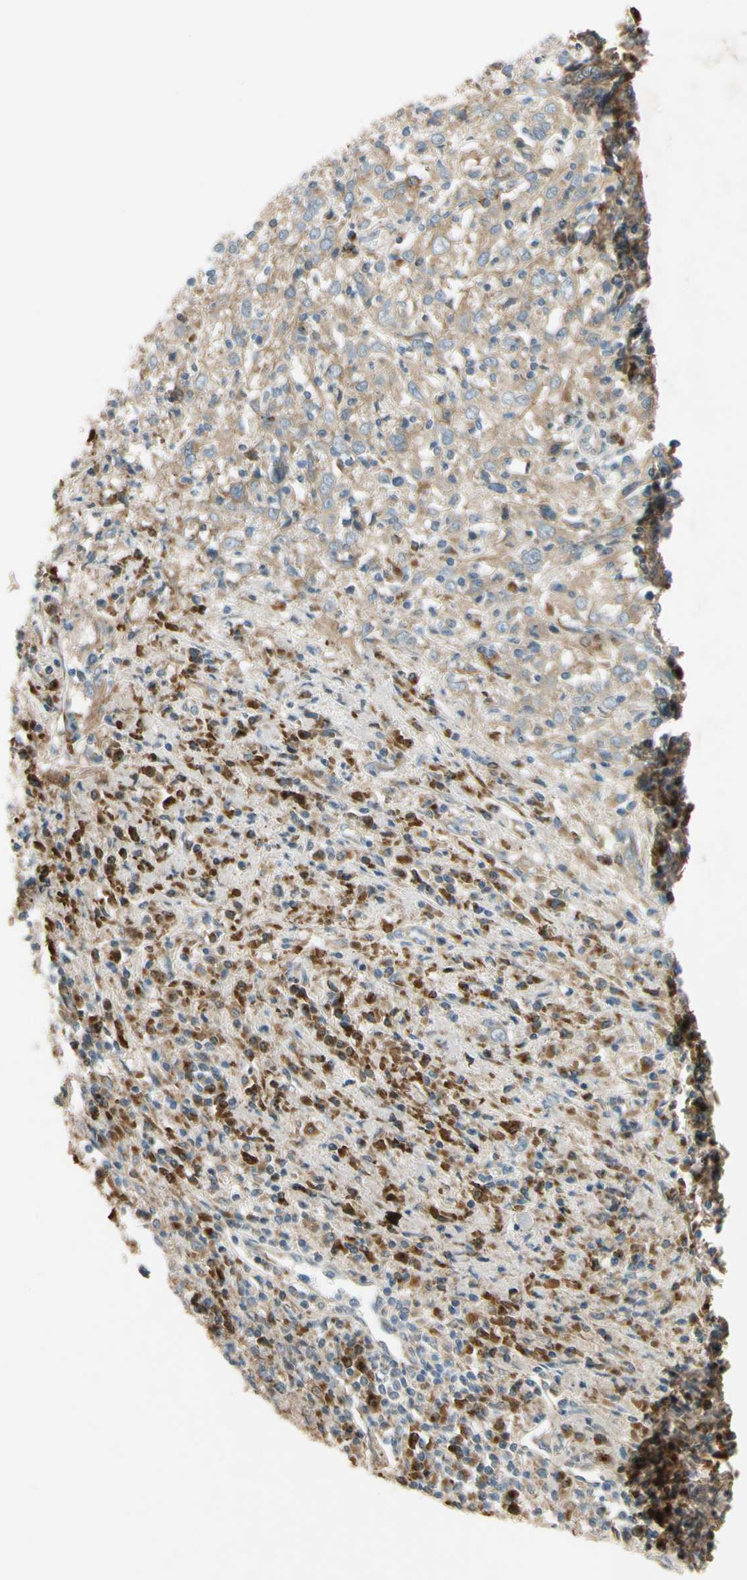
{"staining": {"intensity": "moderate", "quantity": ">75%", "location": "cytoplasmic/membranous"}, "tissue": "cervical cancer", "cell_type": "Tumor cells", "image_type": "cancer", "snomed": [{"axis": "morphology", "description": "Squamous cell carcinoma, NOS"}, {"axis": "topography", "description": "Cervix"}], "caption": "A histopathology image showing moderate cytoplasmic/membranous expression in about >75% of tumor cells in cervical cancer (squamous cell carcinoma), as visualized by brown immunohistochemical staining.", "gene": "MST1R", "patient": {"sex": "female", "age": 46}}